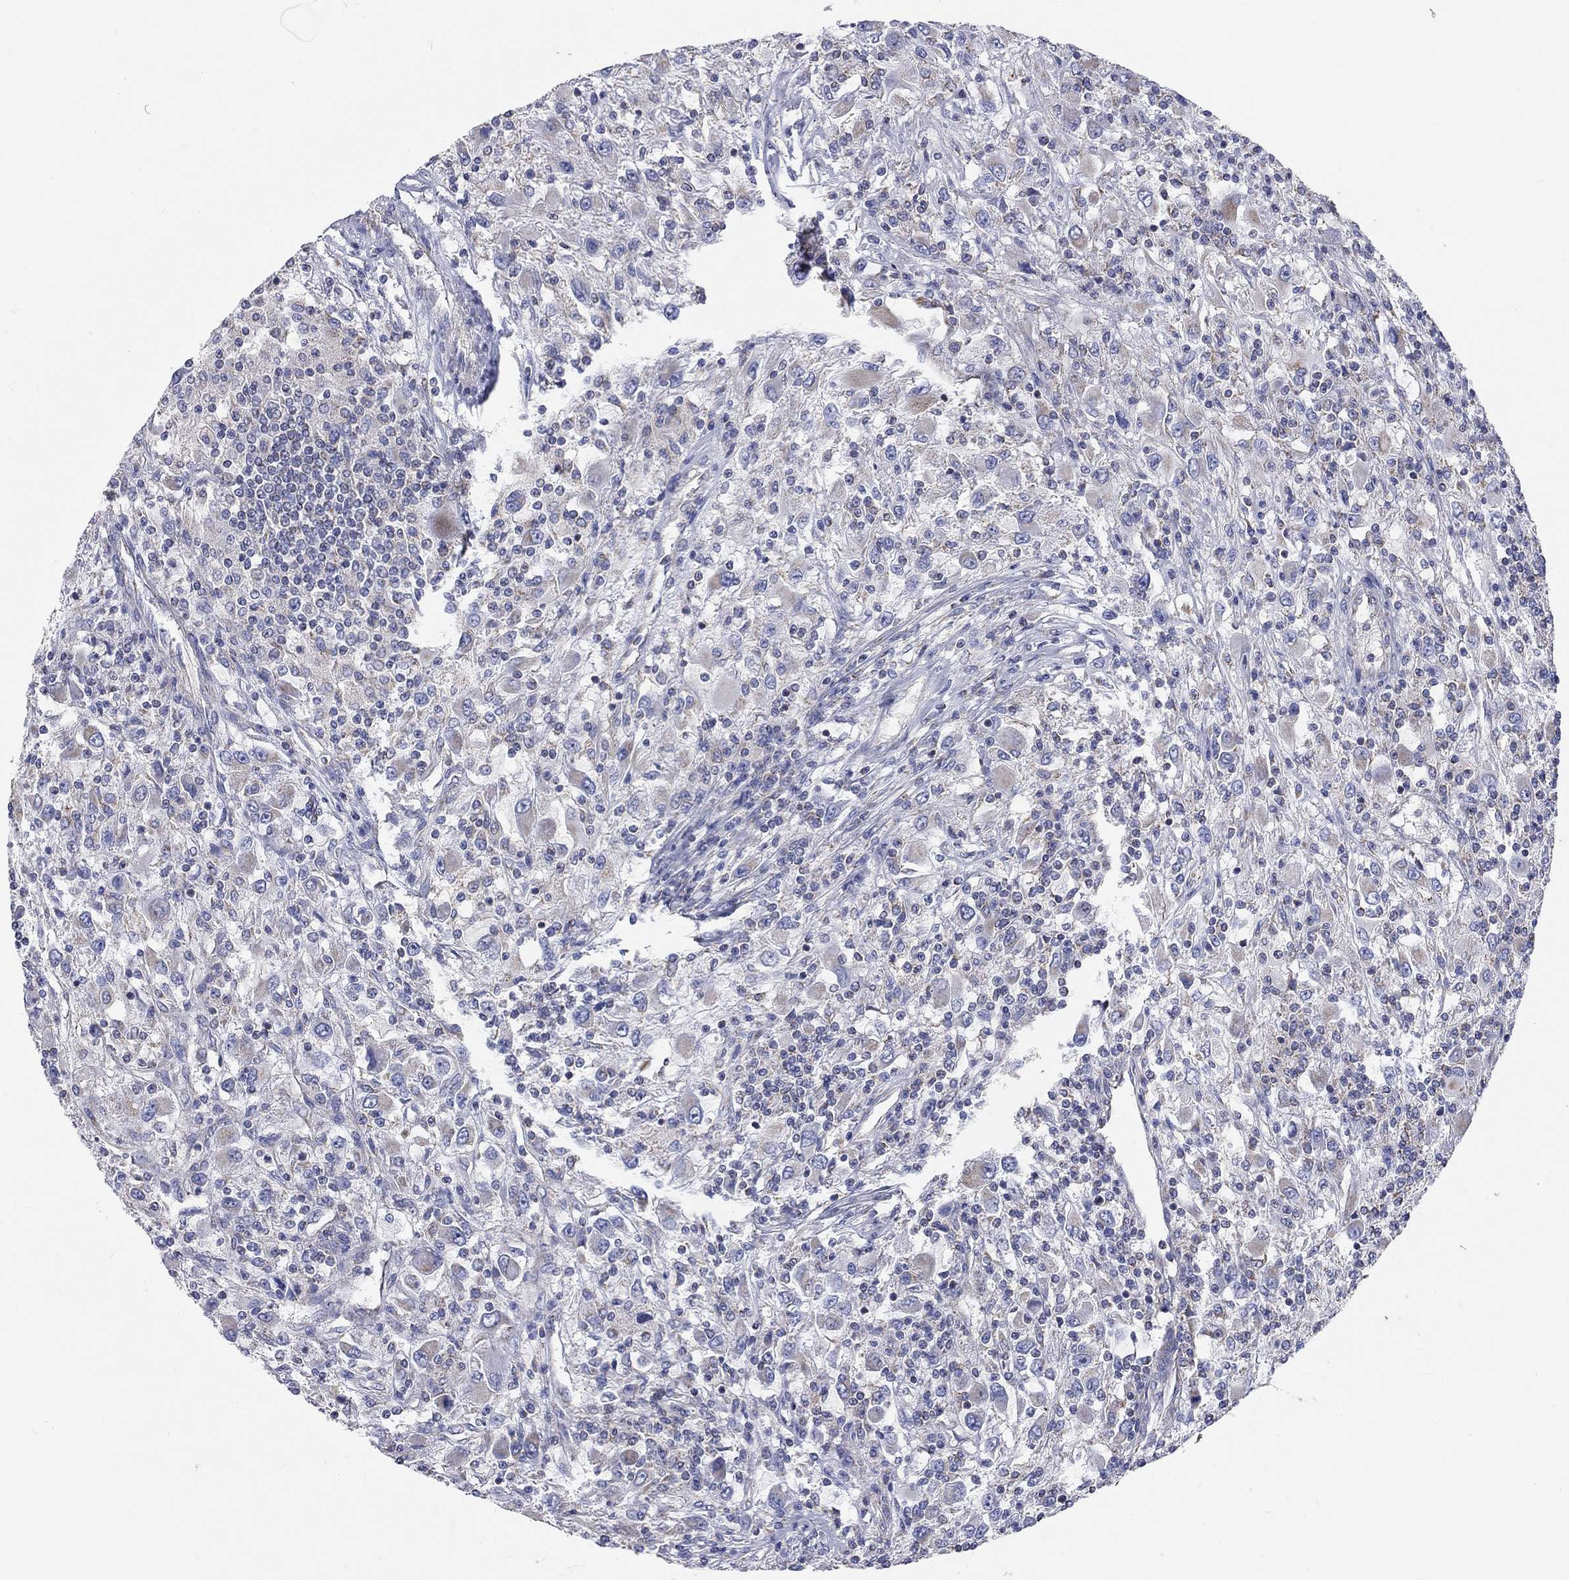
{"staining": {"intensity": "negative", "quantity": "none", "location": "none"}, "tissue": "renal cancer", "cell_type": "Tumor cells", "image_type": "cancer", "snomed": [{"axis": "morphology", "description": "Adenocarcinoma, NOS"}, {"axis": "topography", "description": "Kidney"}], "caption": "This is an immunohistochemistry photomicrograph of adenocarcinoma (renal). There is no staining in tumor cells.", "gene": "RCAN1", "patient": {"sex": "female", "age": 67}}